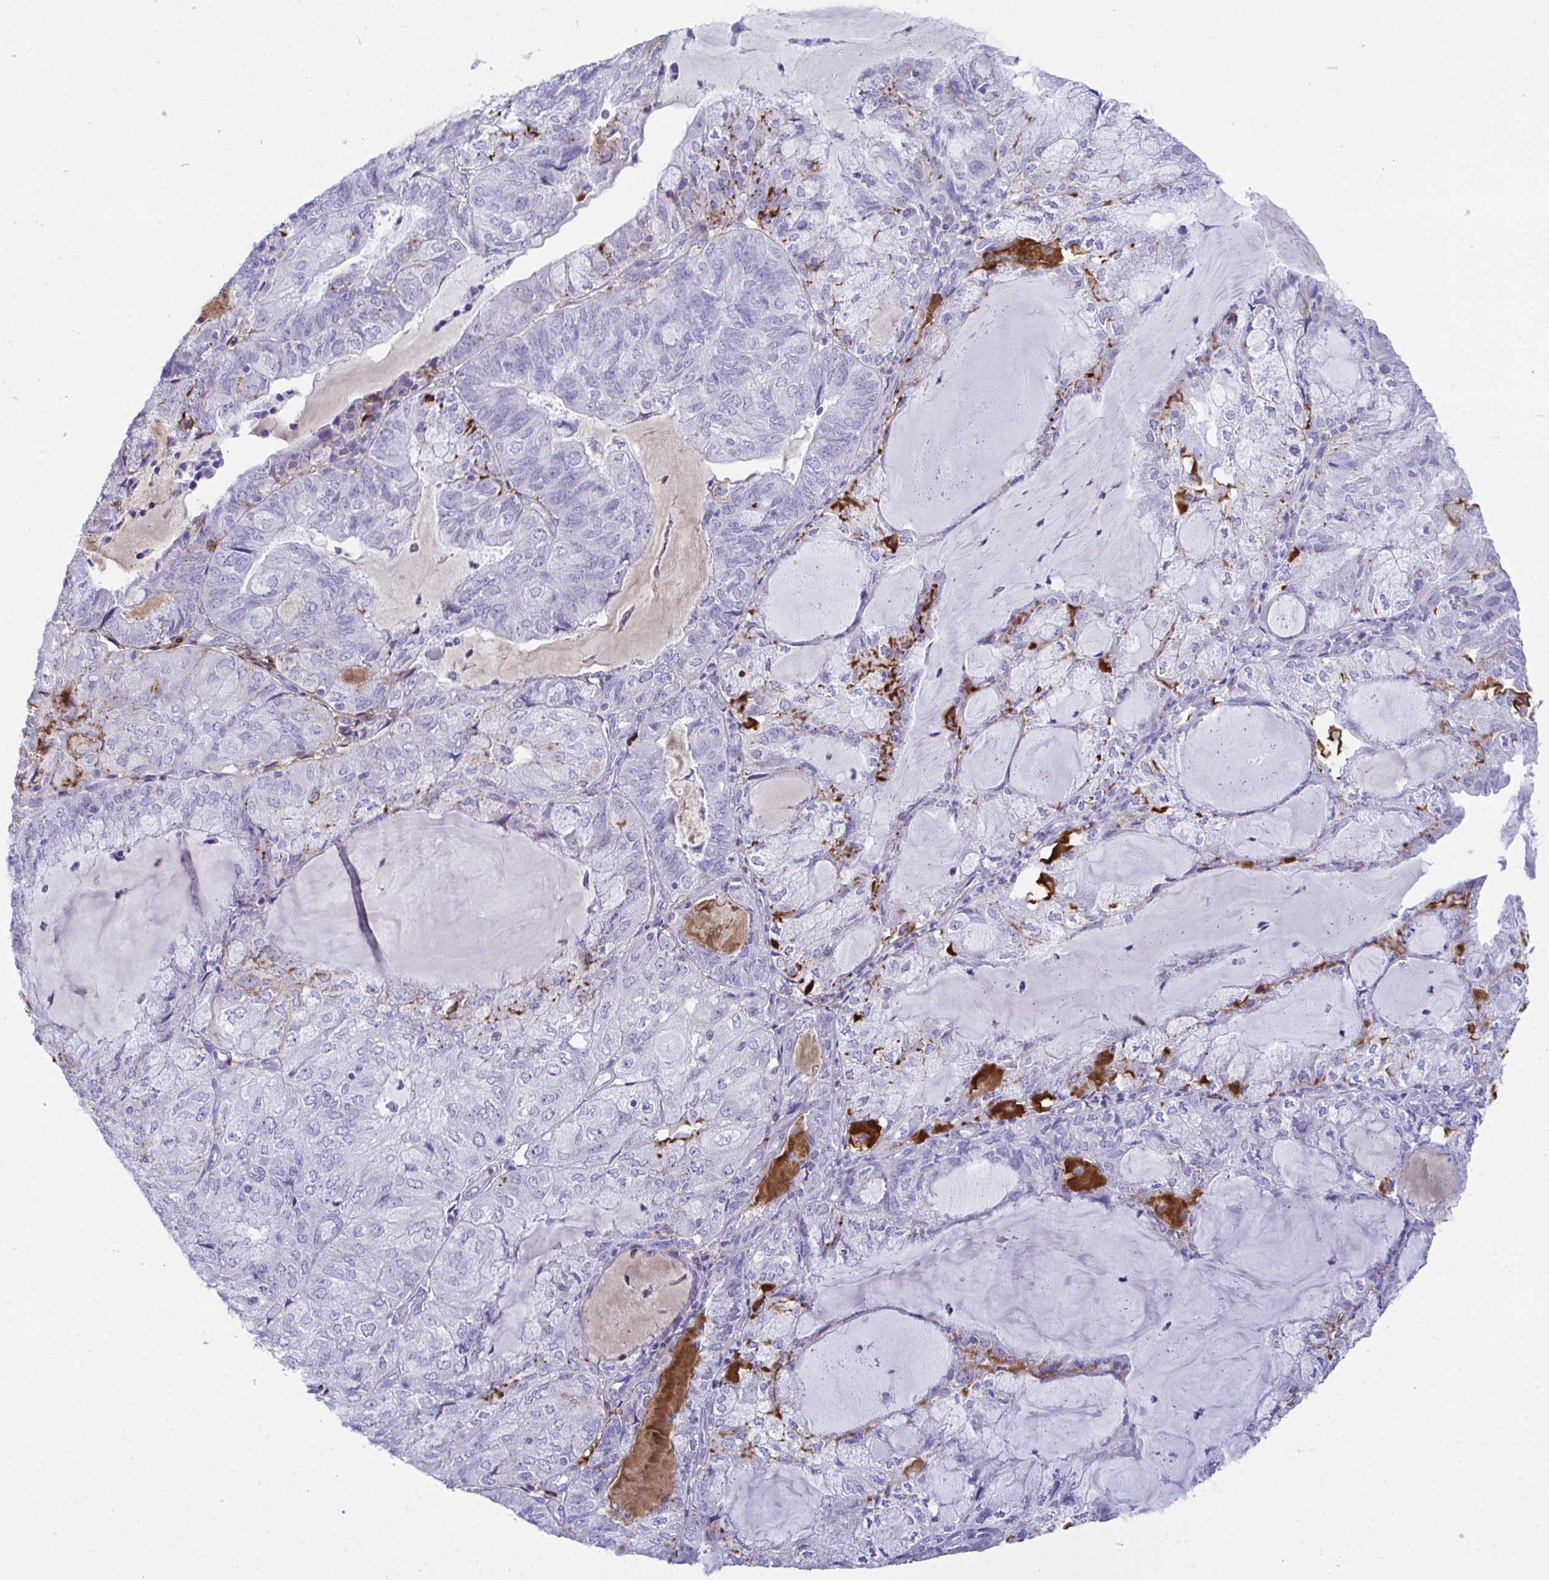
{"staining": {"intensity": "negative", "quantity": "none", "location": "none"}, "tissue": "endometrial cancer", "cell_type": "Tumor cells", "image_type": "cancer", "snomed": [{"axis": "morphology", "description": "Adenocarcinoma, NOS"}, {"axis": "topography", "description": "Endometrium"}], "caption": "Endometrial cancer (adenocarcinoma) stained for a protein using immunohistochemistry (IHC) shows no positivity tumor cells.", "gene": "JCHAIN", "patient": {"sex": "female", "age": 81}}